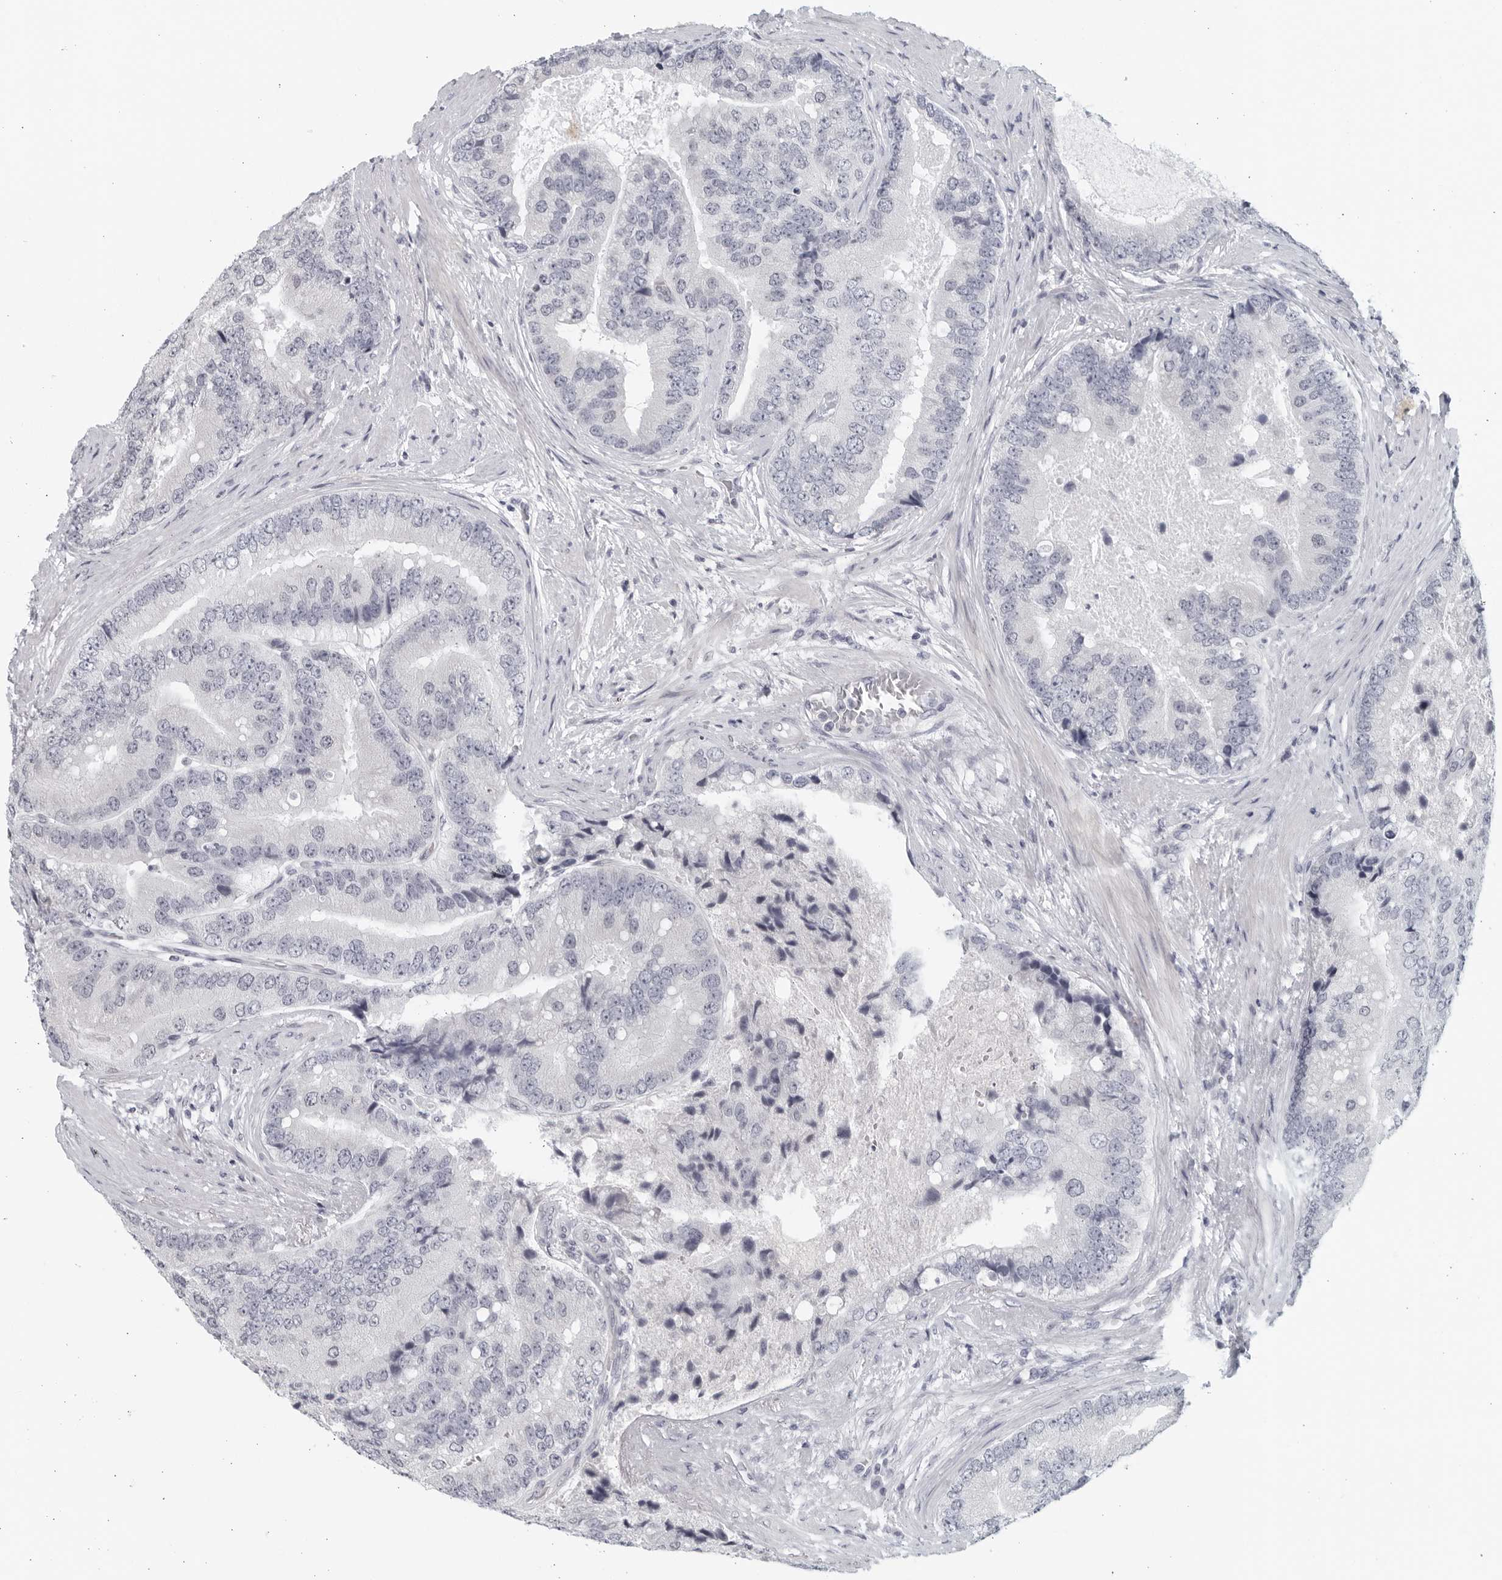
{"staining": {"intensity": "negative", "quantity": "none", "location": "none"}, "tissue": "prostate cancer", "cell_type": "Tumor cells", "image_type": "cancer", "snomed": [{"axis": "morphology", "description": "Adenocarcinoma, High grade"}, {"axis": "topography", "description": "Prostate"}], "caption": "Immunohistochemistry image of human prostate adenocarcinoma (high-grade) stained for a protein (brown), which shows no expression in tumor cells.", "gene": "MATN1", "patient": {"sex": "male", "age": 70}}